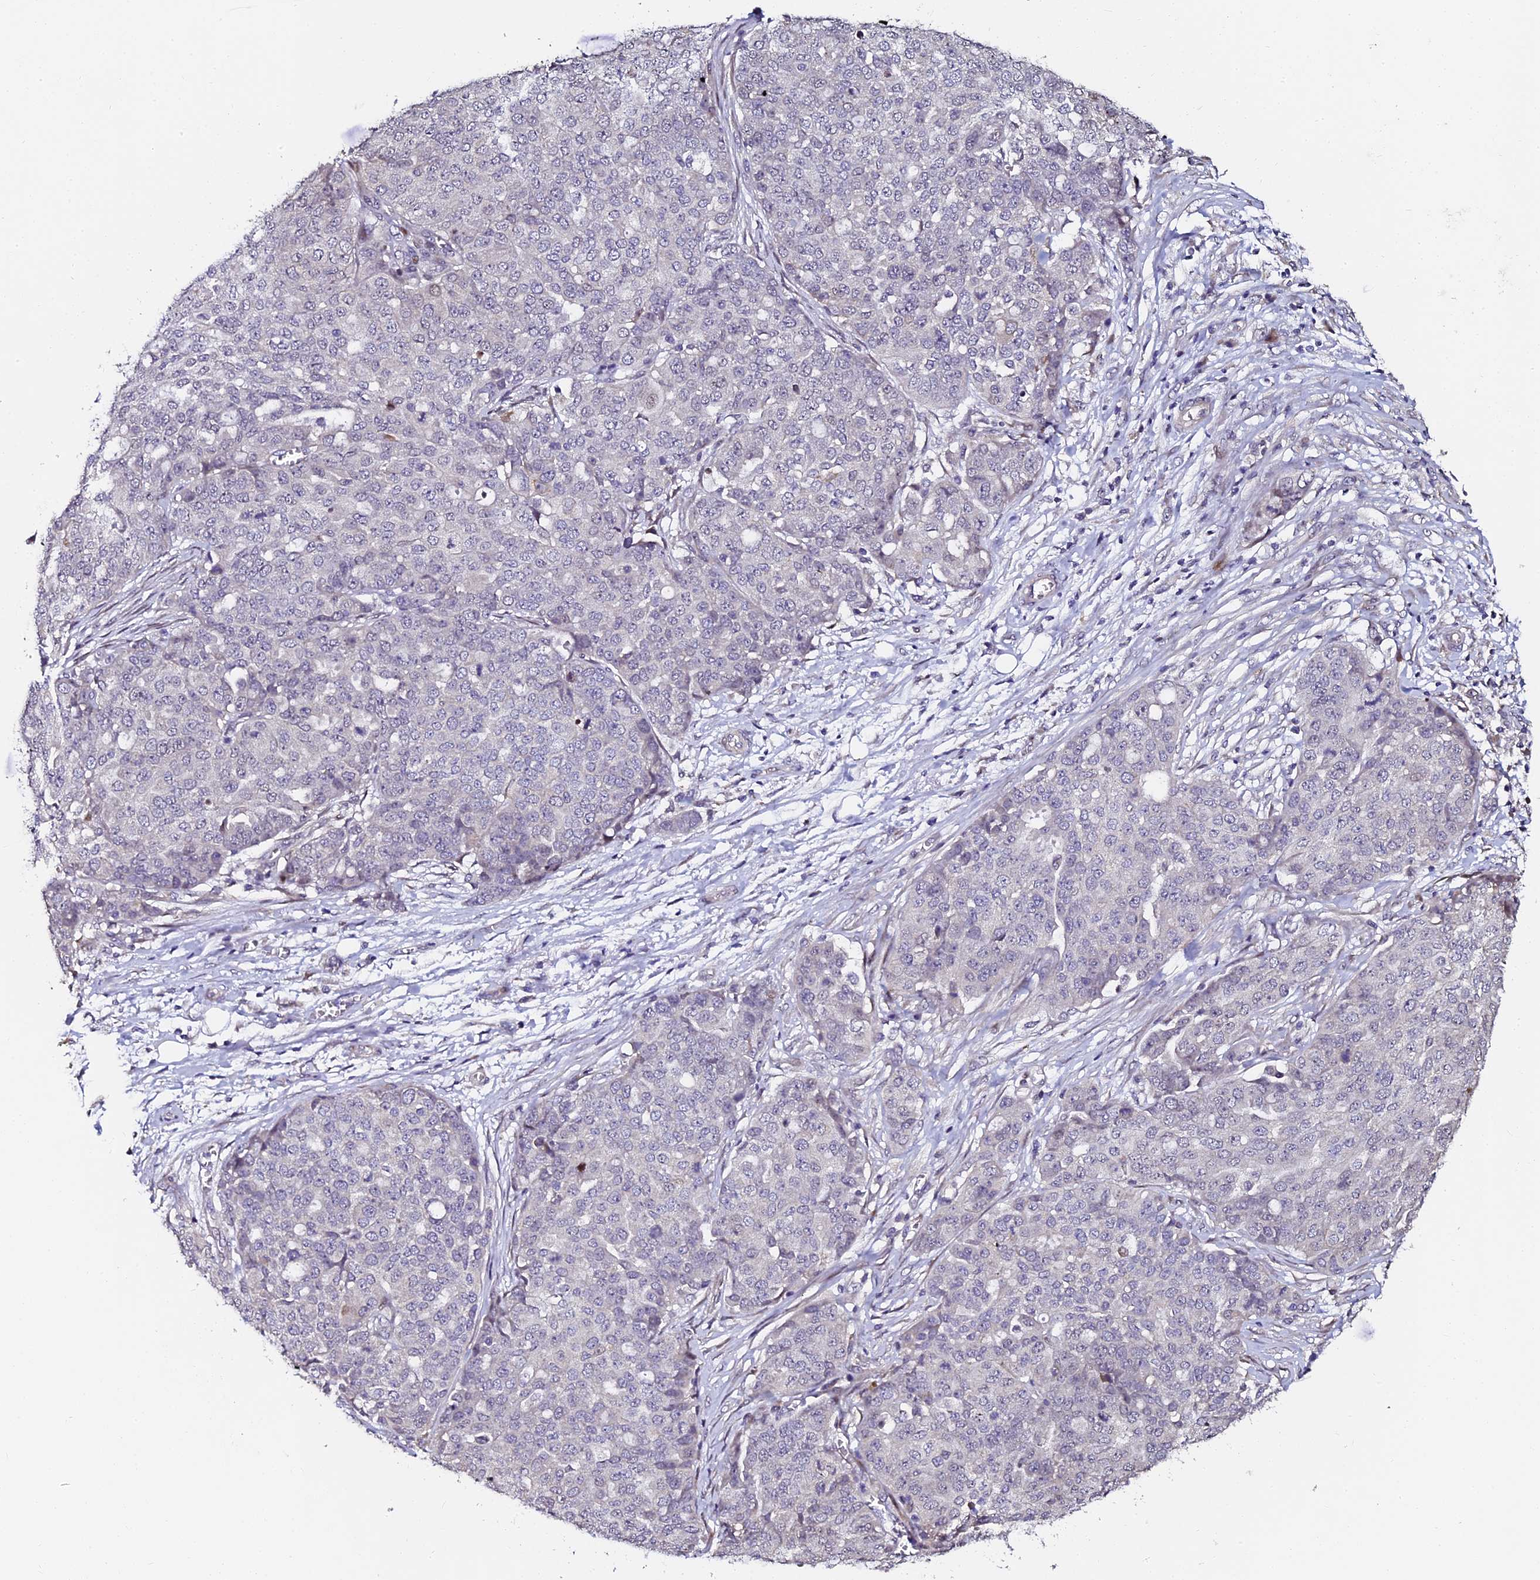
{"staining": {"intensity": "negative", "quantity": "none", "location": "none"}, "tissue": "ovarian cancer", "cell_type": "Tumor cells", "image_type": "cancer", "snomed": [{"axis": "morphology", "description": "Cystadenocarcinoma, serous, NOS"}, {"axis": "topography", "description": "Soft tissue"}, {"axis": "topography", "description": "Ovary"}], "caption": "Histopathology image shows no protein staining in tumor cells of ovarian serous cystadenocarcinoma tissue.", "gene": "GPN3", "patient": {"sex": "female", "age": 57}}